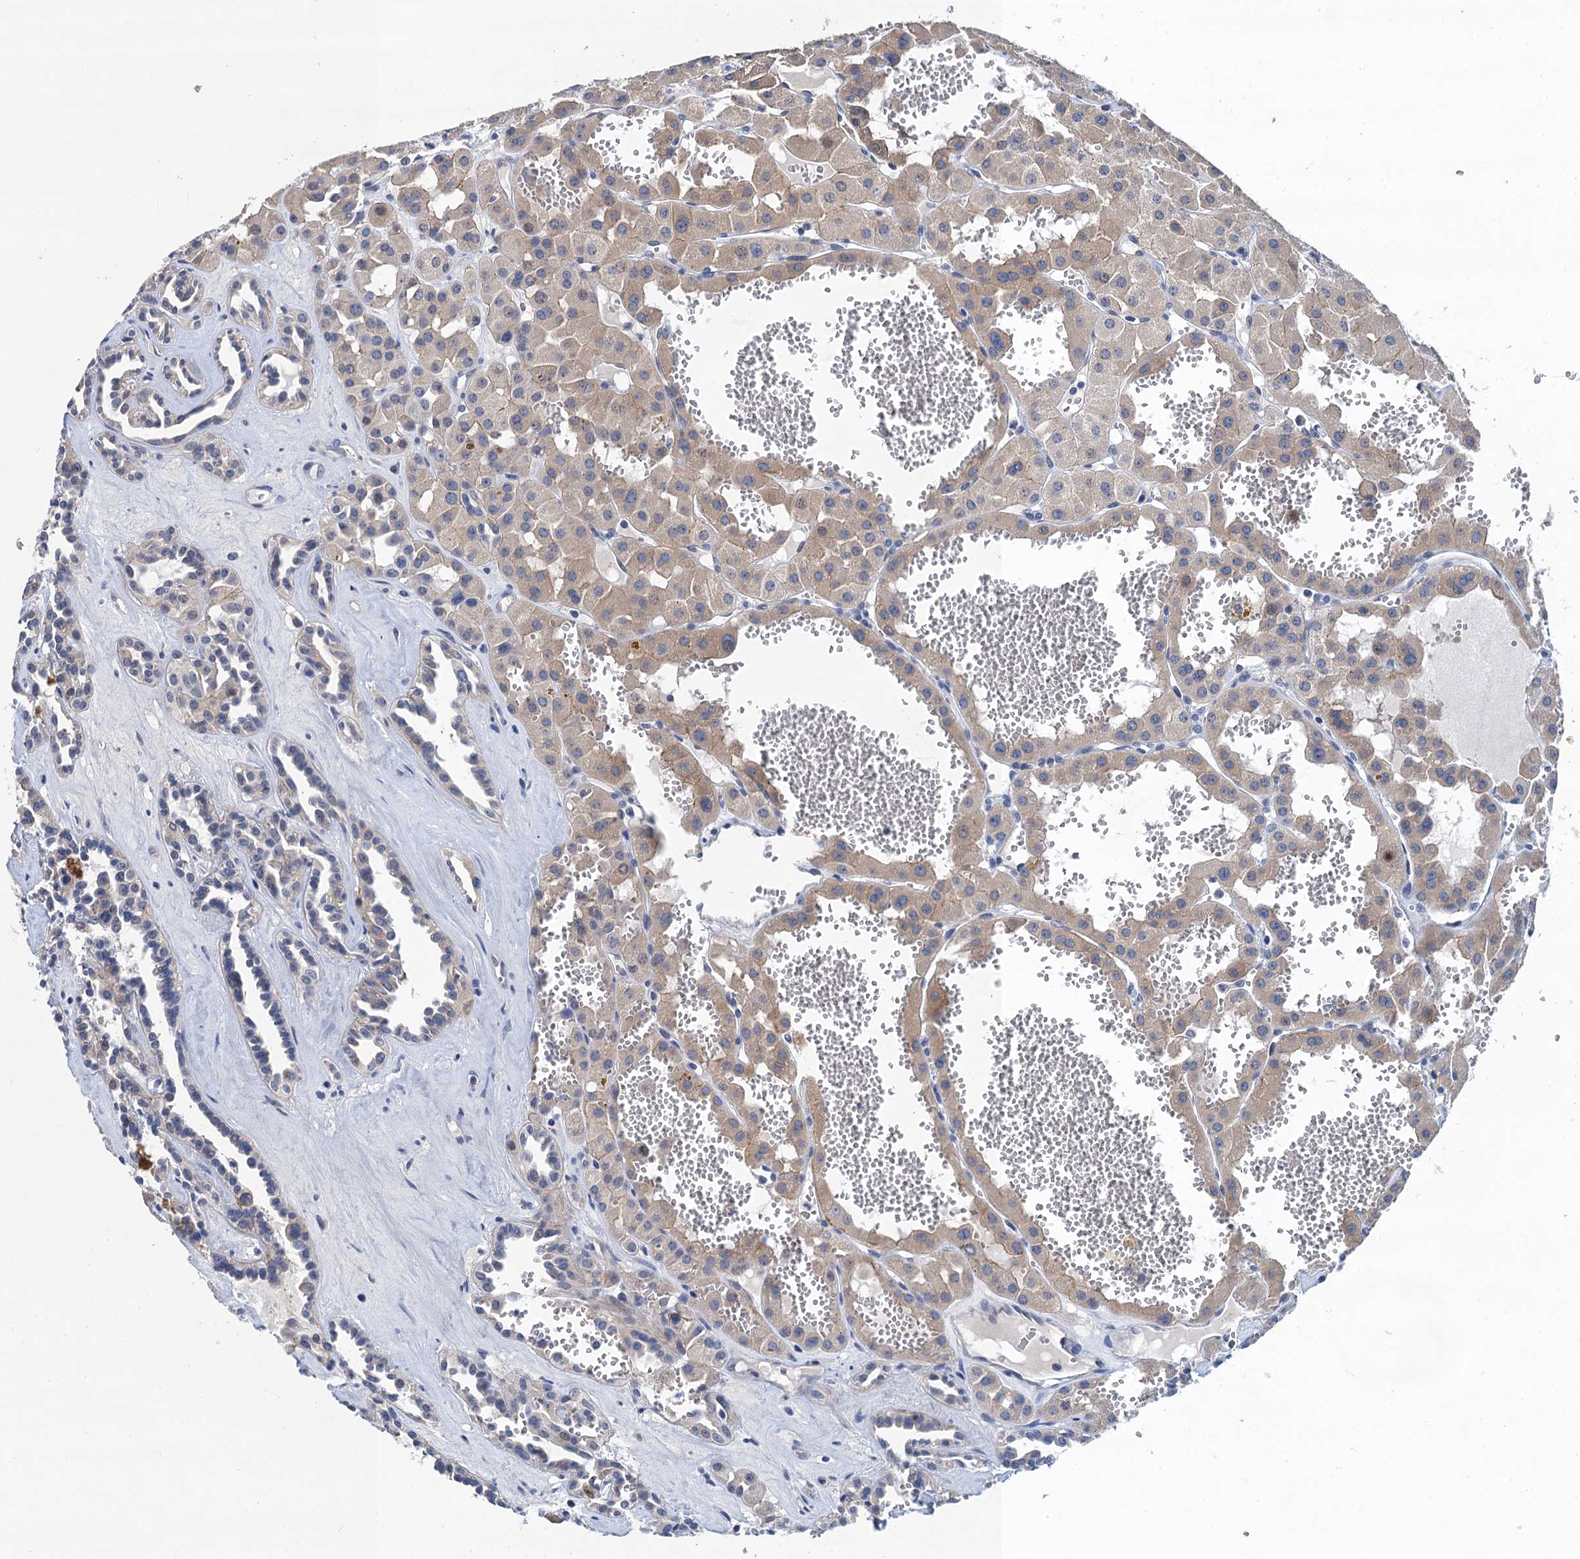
{"staining": {"intensity": "weak", "quantity": ">75%", "location": "cytoplasmic/membranous"}, "tissue": "renal cancer", "cell_type": "Tumor cells", "image_type": "cancer", "snomed": [{"axis": "morphology", "description": "Carcinoma, NOS"}, {"axis": "topography", "description": "Kidney"}], "caption": "DAB immunohistochemical staining of renal cancer reveals weak cytoplasmic/membranous protein staining in approximately >75% of tumor cells. The protein is stained brown, and the nuclei are stained in blue (DAB (3,3'-diaminobenzidine) IHC with brightfield microscopy, high magnification).", "gene": "TRAF7", "patient": {"sex": "female", "age": 75}}